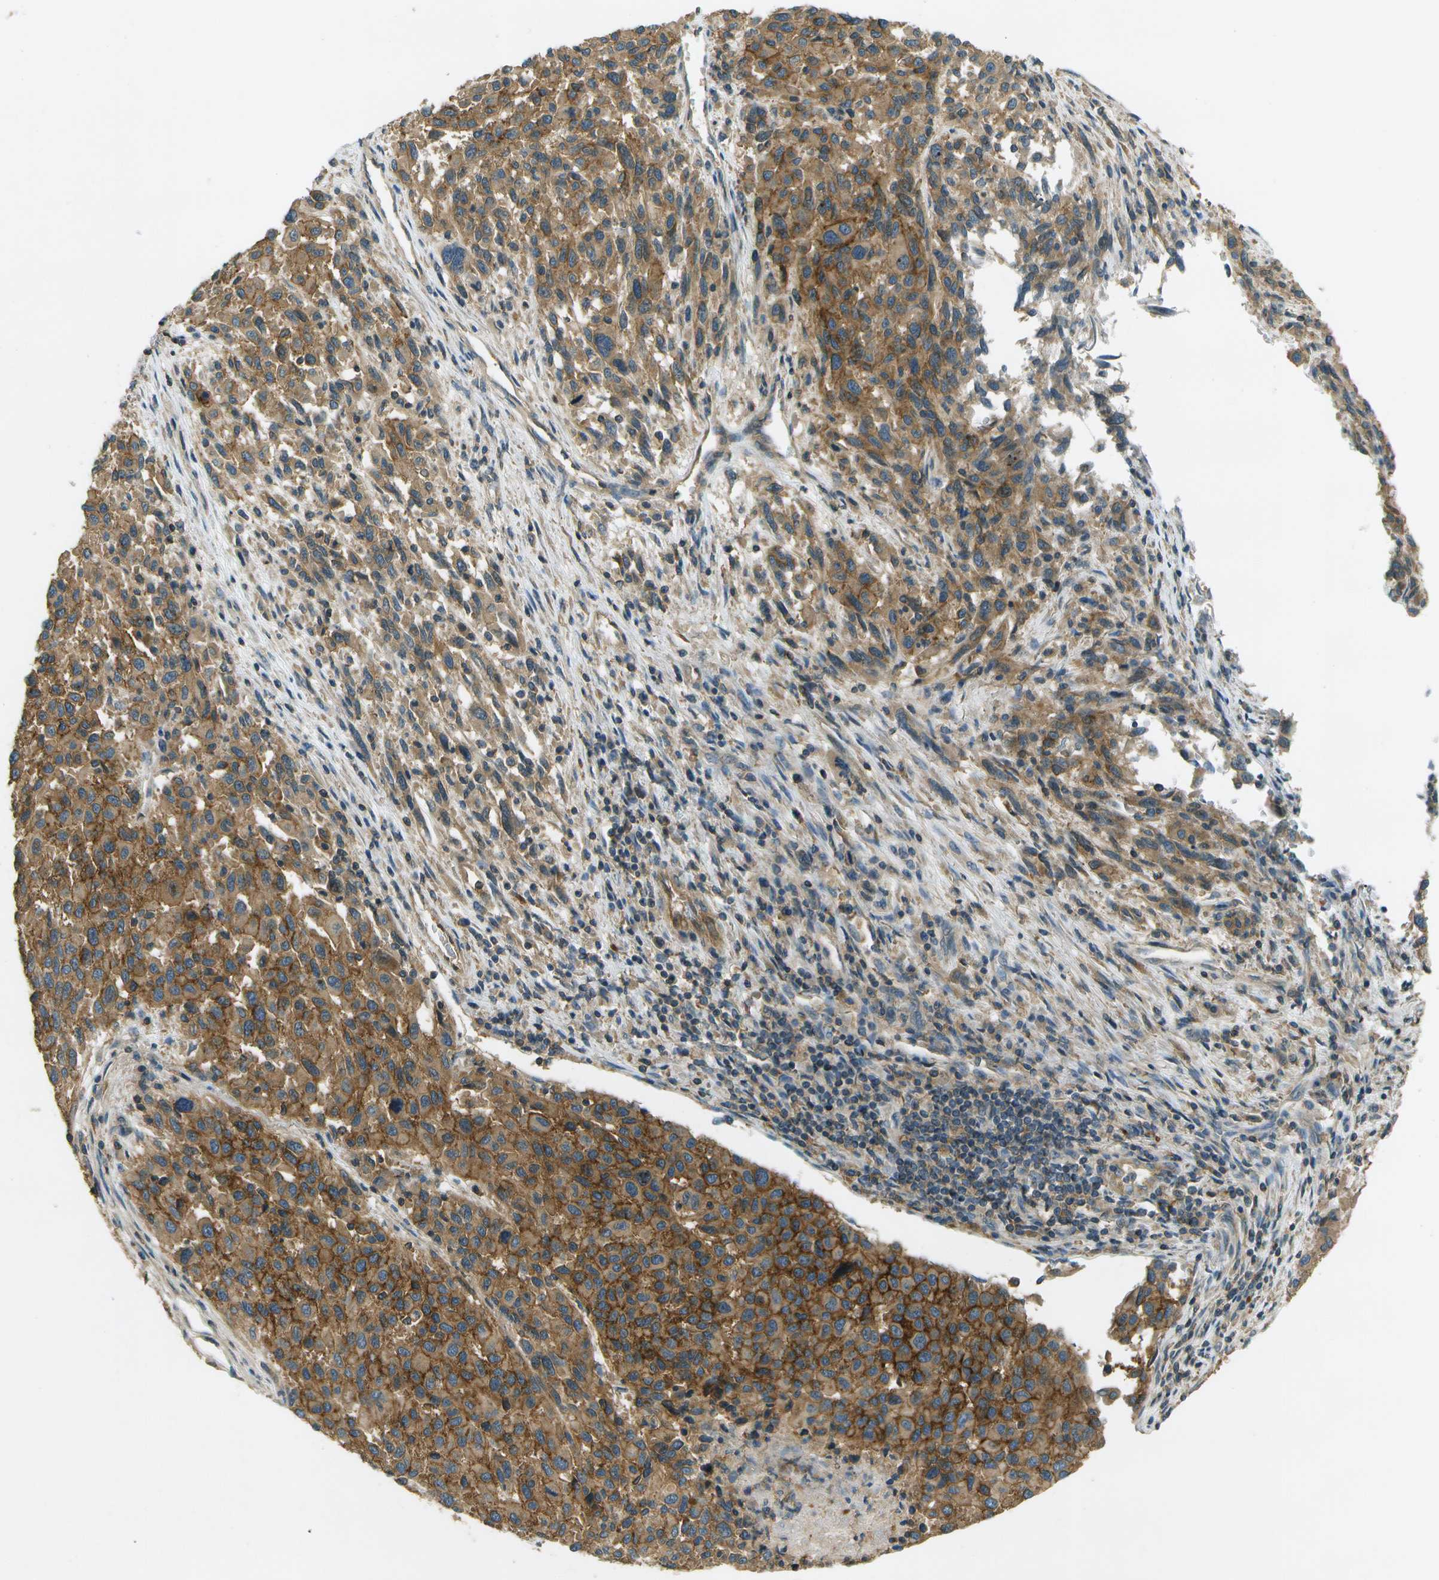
{"staining": {"intensity": "moderate", "quantity": ">75%", "location": "cytoplasmic/membranous"}, "tissue": "melanoma", "cell_type": "Tumor cells", "image_type": "cancer", "snomed": [{"axis": "morphology", "description": "Malignant melanoma, Metastatic site"}, {"axis": "topography", "description": "Lymph node"}], "caption": "Malignant melanoma (metastatic site) tissue shows moderate cytoplasmic/membranous expression in approximately >75% of tumor cells", "gene": "NUDT4", "patient": {"sex": "male", "age": 61}}